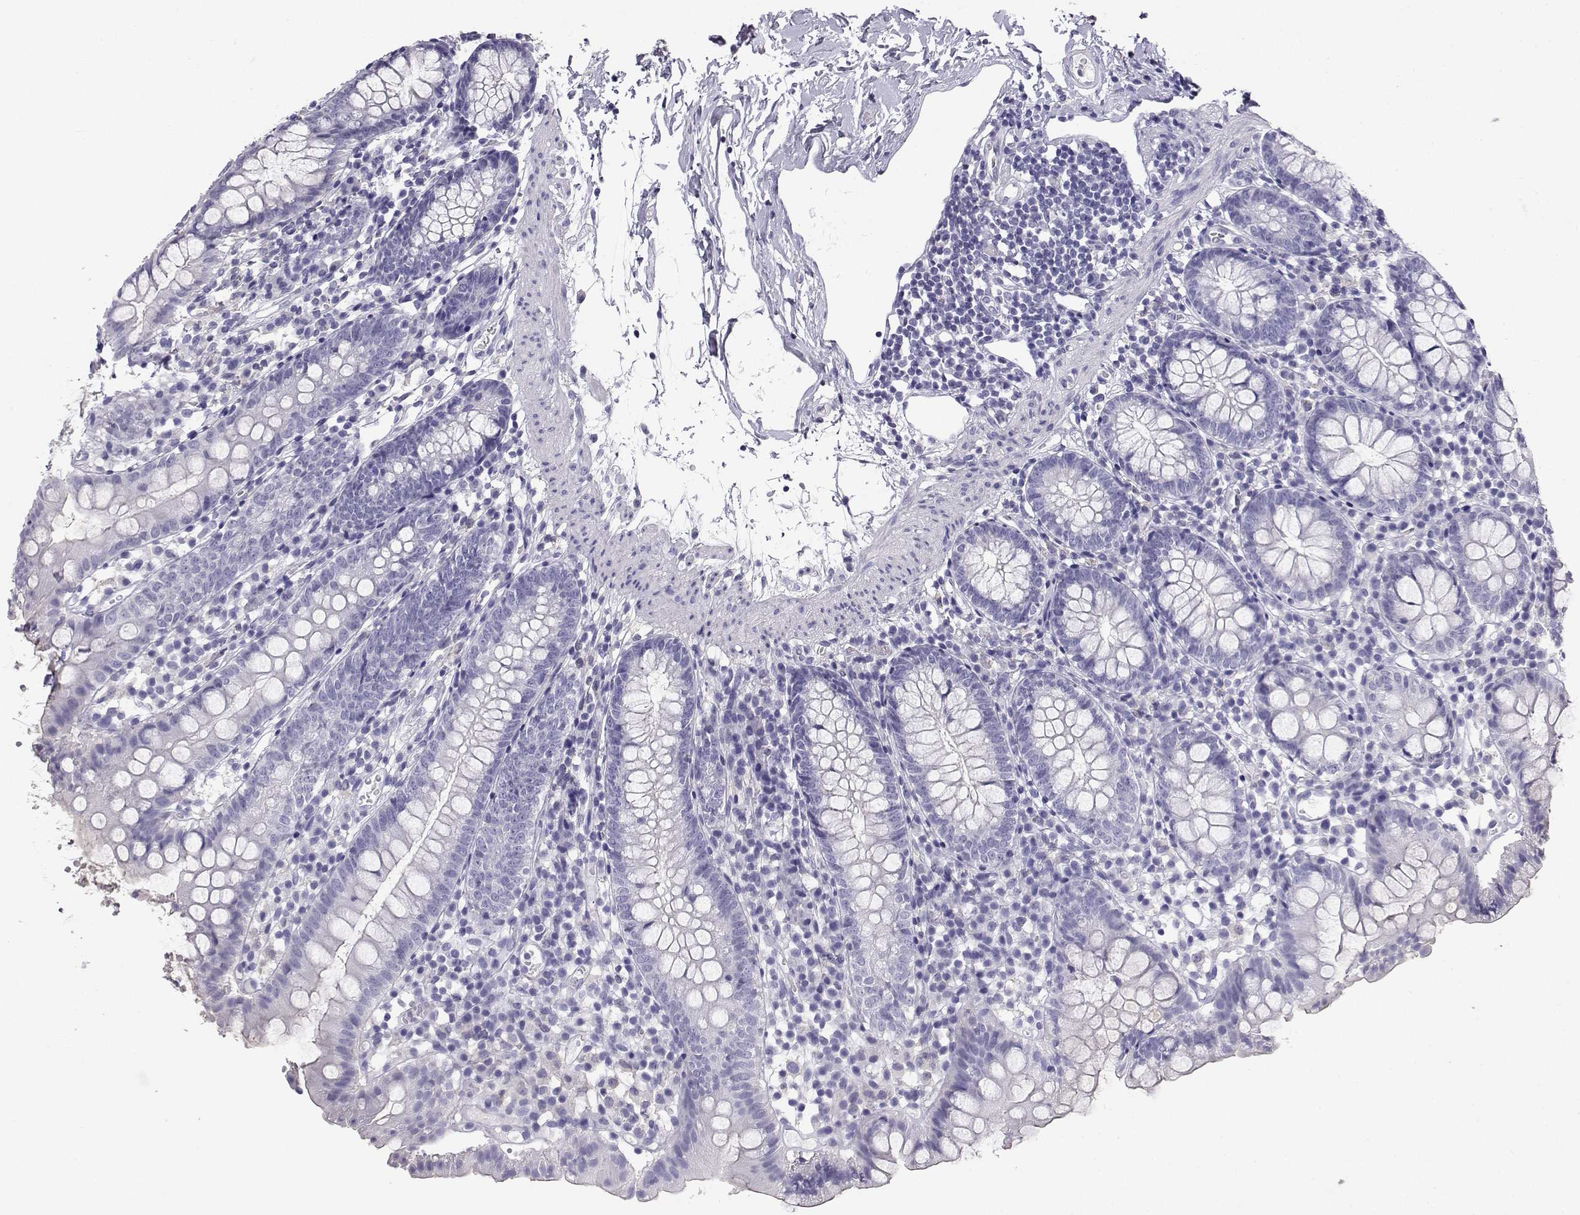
{"staining": {"intensity": "negative", "quantity": "none", "location": "none"}, "tissue": "small intestine", "cell_type": "Glandular cells", "image_type": "normal", "snomed": [{"axis": "morphology", "description": "Normal tissue, NOS"}, {"axis": "topography", "description": "Small intestine"}], "caption": "High power microscopy photomicrograph of an immunohistochemistry (IHC) photomicrograph of benign small intestine, revealing no significant staining in glandular cells.", "gene": "AKR1B1", "patient": {"sex": "female", "age": 90}}